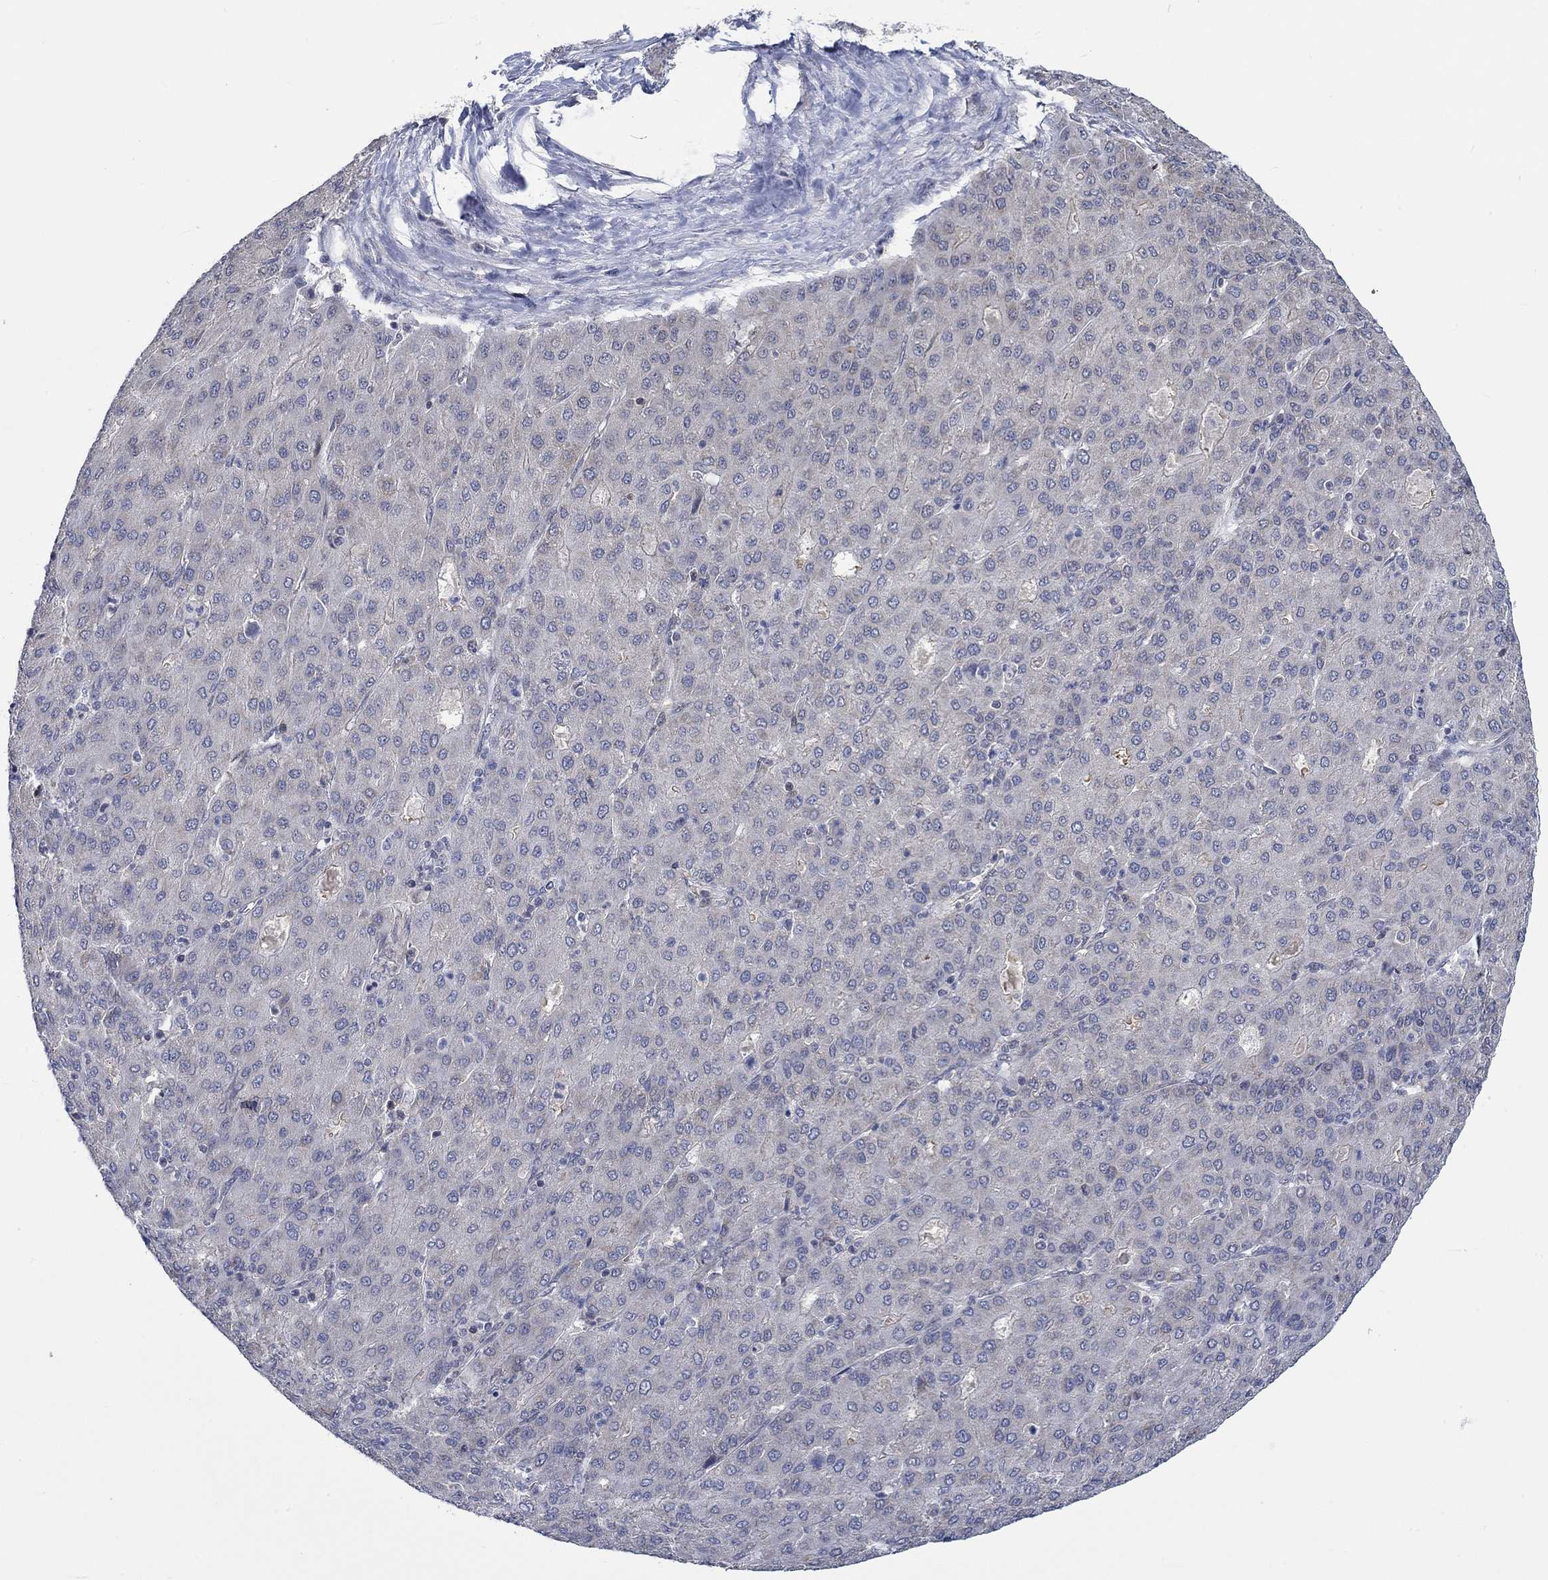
{"staining": {"intensity": "negative", "quantity": "none", "location": "none"}, "tissue": "liver cancer", "cell_type": "Tumor cells", "image_type": "cancer", "snomed": [{"axis": "morphology", "description": "Carcinoma, Hepatocellular, NOS"}, {"axis": "topography", "description": "Liver"}], "caption": "A high-resolution micrograph shows immunohistochemistry staining of hepatocellular carcinoma (liver), which exhibits no significant positivity in tumor cells.", "gene": "WASF1", "patient": {"sex": "male", "age": 65}}